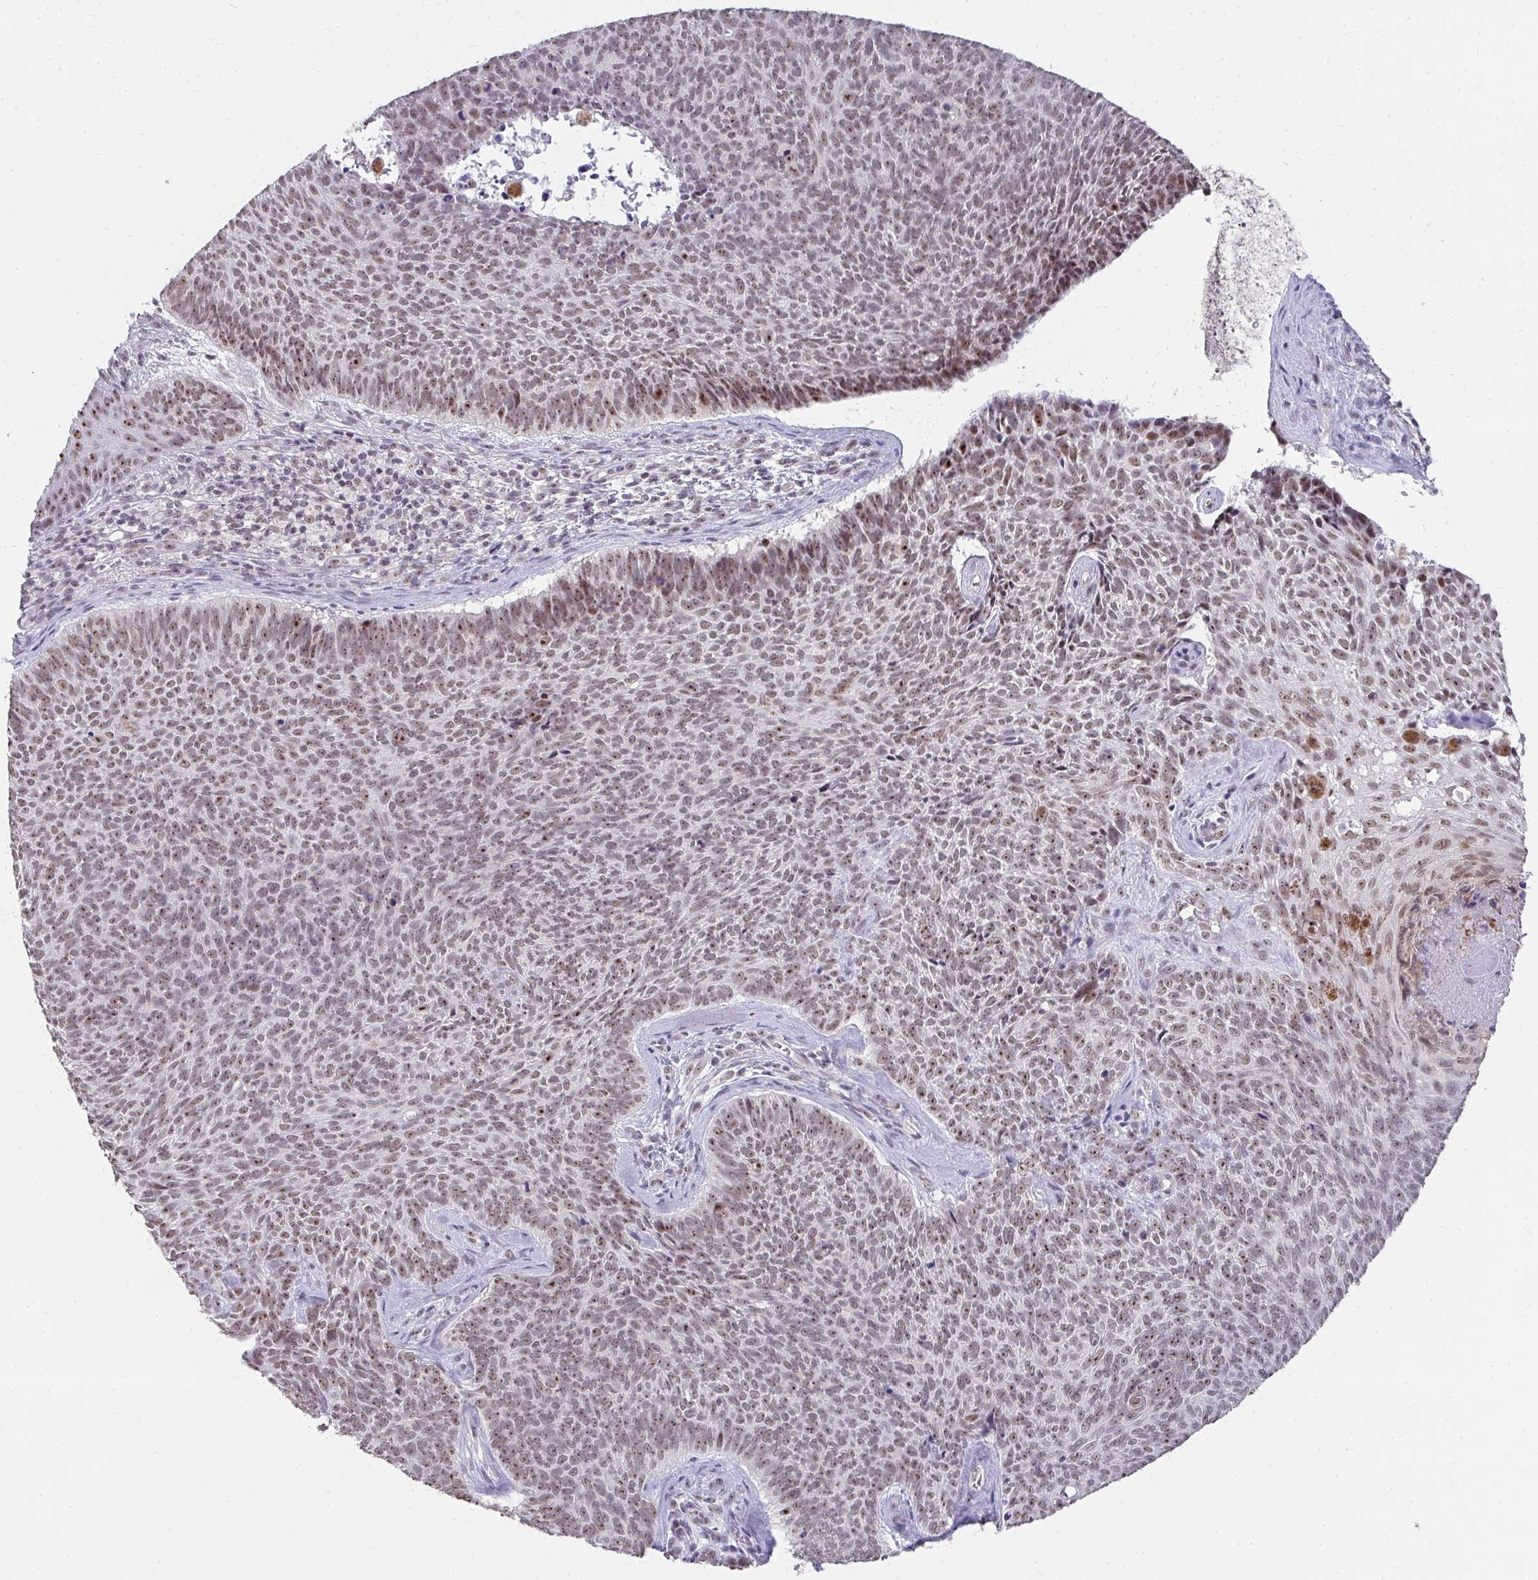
{"staining": {"intensity": "moderate", "quantity": "25%-75%", "location": "nuclear"}, "tissue": "skin cancer", "cell_type": "Tumor cells", "image_type": "cancer", "snomed": [{"axis": "morphology", "description": "Basal cell carcinoma"}, {"axis": "topography", "description": "Skin"}], "caption": "A photomicrograph of human skin basal cell carcinoma stained for a protein shows moderate nuclear brown staining in tumor cells.", "gene": "HIRA", "patient": {"sex": "female", "age": 80}}